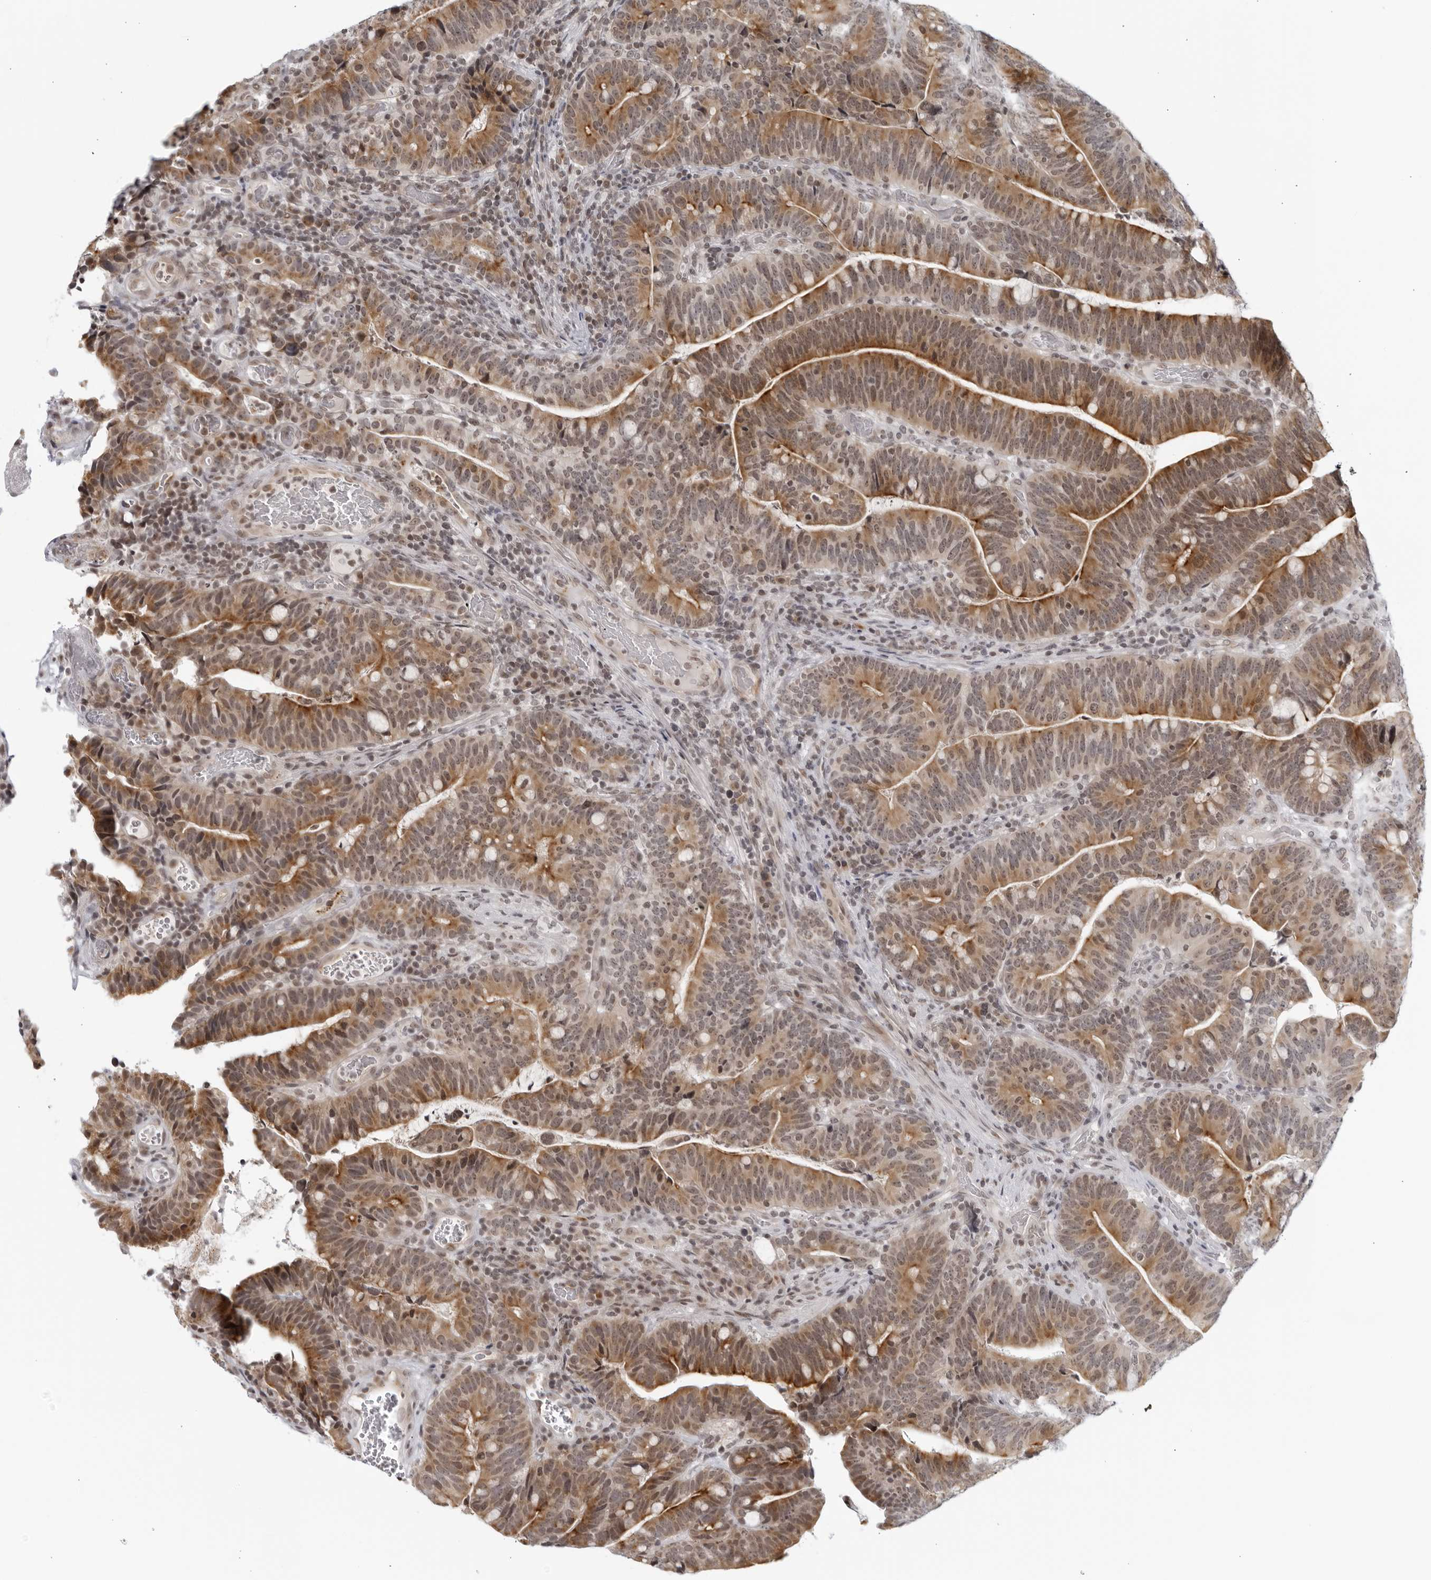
{"staining": {"intensity": "moderate", "quantity": ">75%", "location": "cytoplasmic/membranous"}, "tissue": "colorectal cancer", "cell_type": "Tumor cells", "image_type": "cancer", "snomed": [{"axis": "morphology", "description": "Adenocarcinoma, NOS"}, {"axis": "topography", "description": "Colon"}], "caption": "This micrograph displays adenocarcinoma (colorectal) stained with IHC to label a protein in brown. The cytoplasmic/membranous of tumor cells show moderate positivity for the protein. Nuclei are counter-stained blue.", "gene": "RAB11FIP3", "patient": {"sex": "female", "age": 66}}